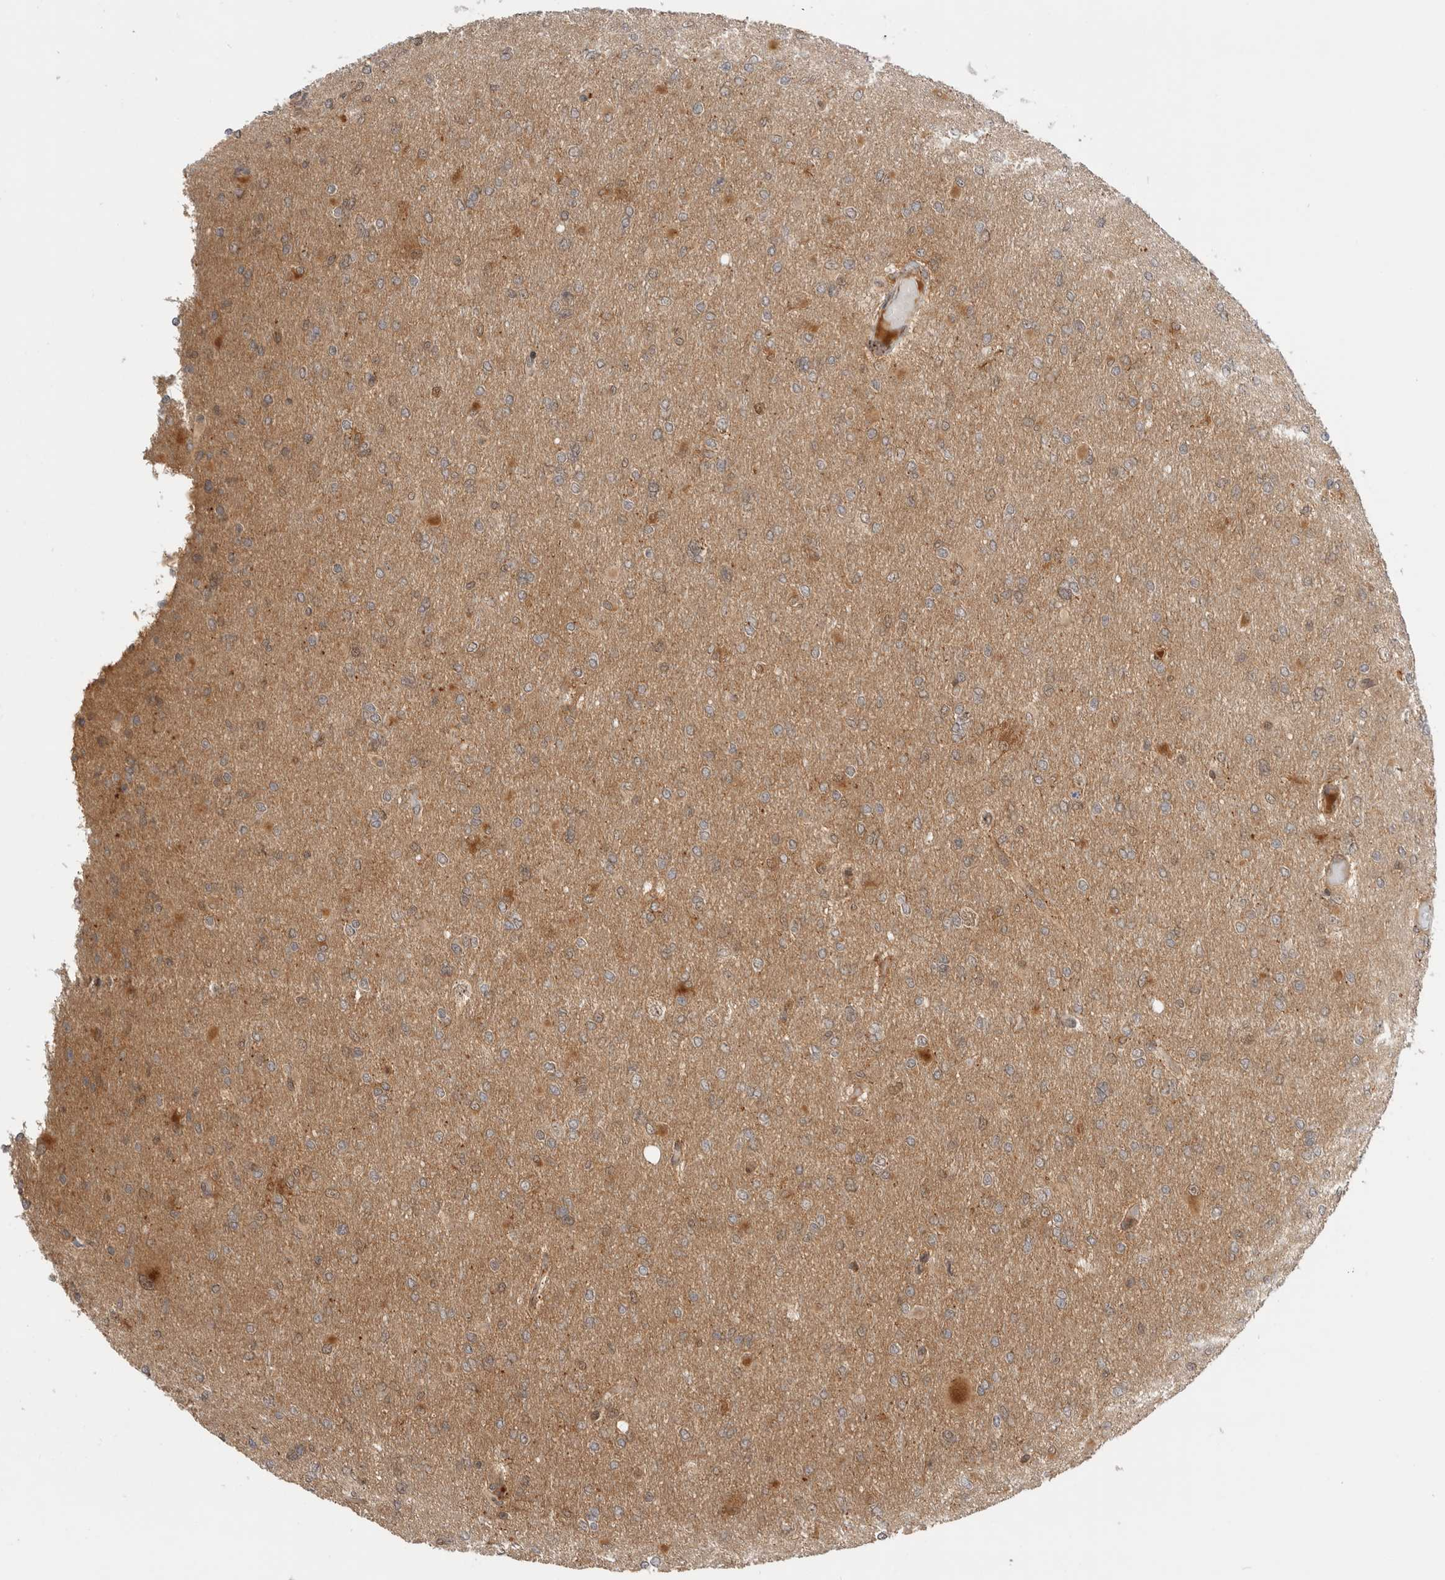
{"staining": {"intensity": "weak", "quantity": "<25%", "location": "cytoplasmic/membranous"}, "tissue": "glioma", "cell_type": "Tumor cells", "image_type": "cancer", "snomed": [{"axis": "morphology", "description": "Glioma, malignant, High grade"}, {"axis": "topography", "description": "Cerebral cortex"}], "caption": "Immunohistochemical staining of human glioma exhibits no significant positivity in tumor cells. Nuclei are stained in blue.", "gene": "DCAF8", "patient": {"sex": "female", "age": 36}}